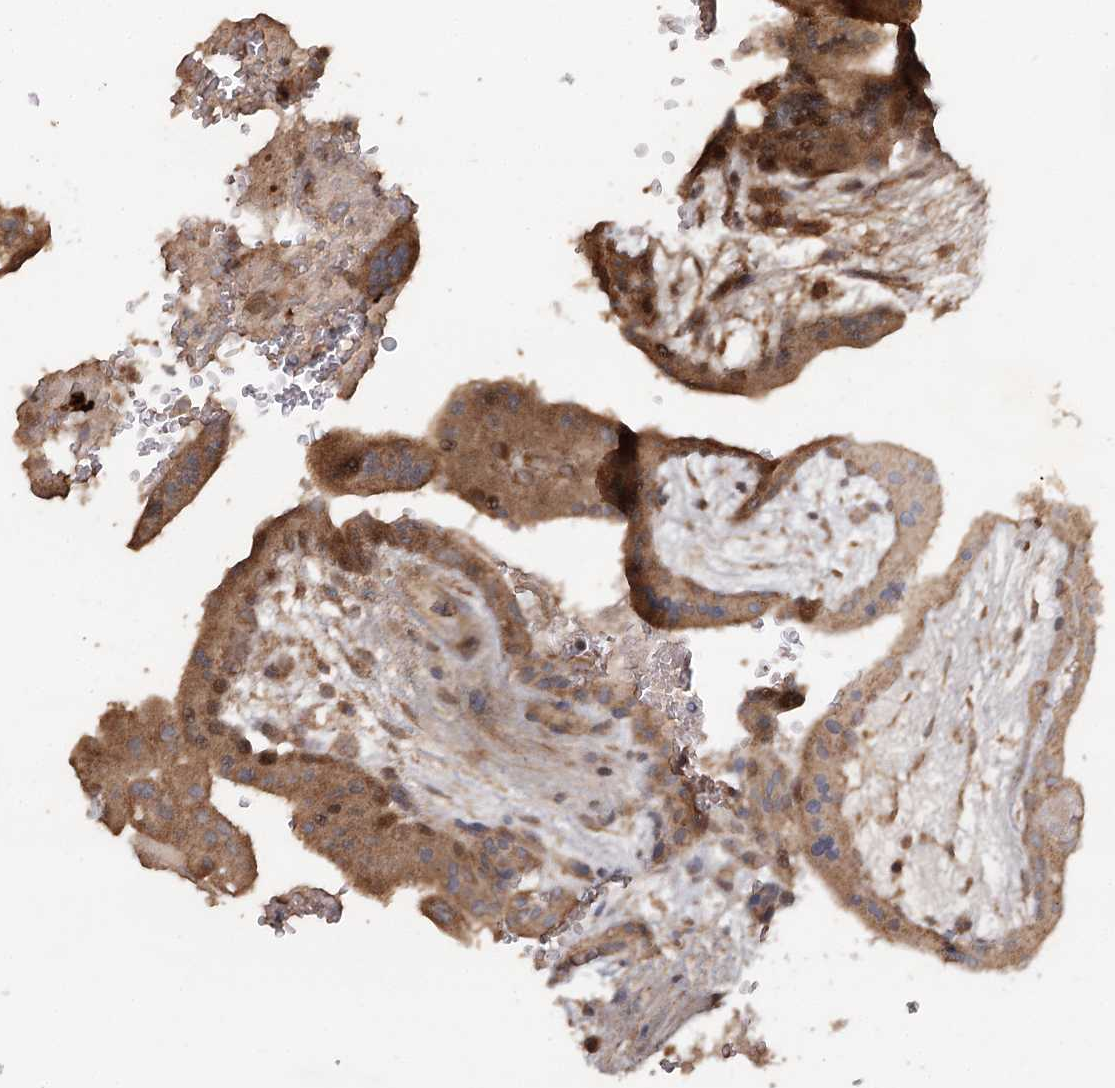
{"staining": {"intensity": "moderate", "quantity": ">75%", "location": "cytoplasmic/membranous"}, "tissue": "placenta", "cell_type": "Trophoblastic cells", "image_type": "normal", "snomed": [{"axis": "morphology", "description": "Normal tissue, NOS"}, {"axis": "topography", "description": "Placenta"}], "caption": "A high-resolution histopathology image shows immunohistochemistry staining of unremarkable placenta, which reveals moderate cytoplasmic/membranous positivity in approximately >75% of trophoblastic cells.", "gene": "OBSL1", "patient": {"sex": "female", "age": 35}}